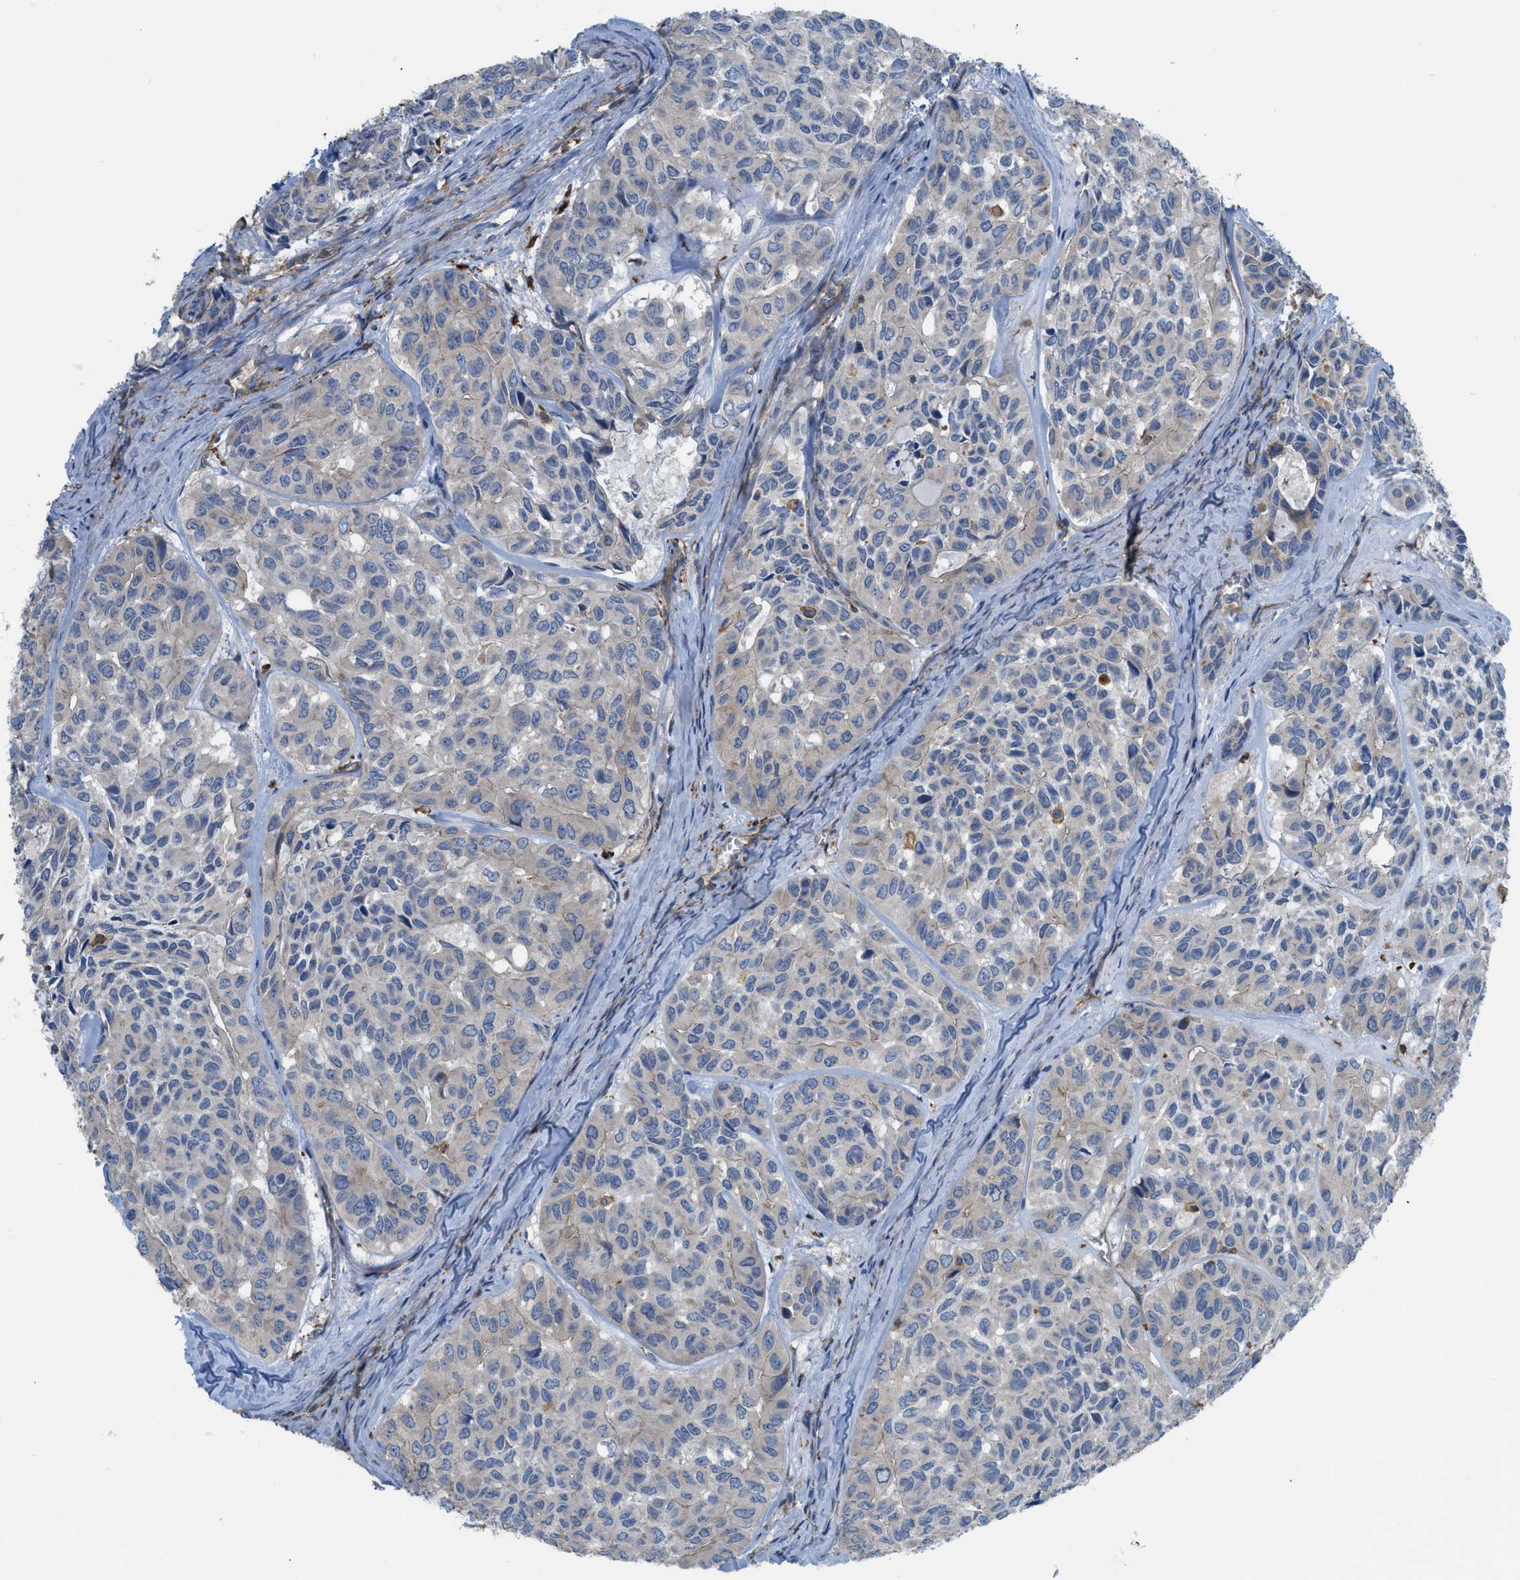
{"staining": {"intensity": "negative", "quantity": "none", "location": "none"}, "tissue": "head and neck cancer", "cell_type": "Tumor cells", "image_type": "cancer", "snomed": [{"axis": "morphology", "description": "Adenocarcinoma, NOS"}, {"axis": "topography", "description": "Salivary gland, NOS"}, {"axis": "topography", "description": "Head-Neck"}], "caption": "The photomicrograph exhibits no staining of tumor cells in head and neck cancer (adenocarcinoma). Nuclei are stained in blue.", "gene": "EGFR", "patient": {"sex": "female", "age": 76}}